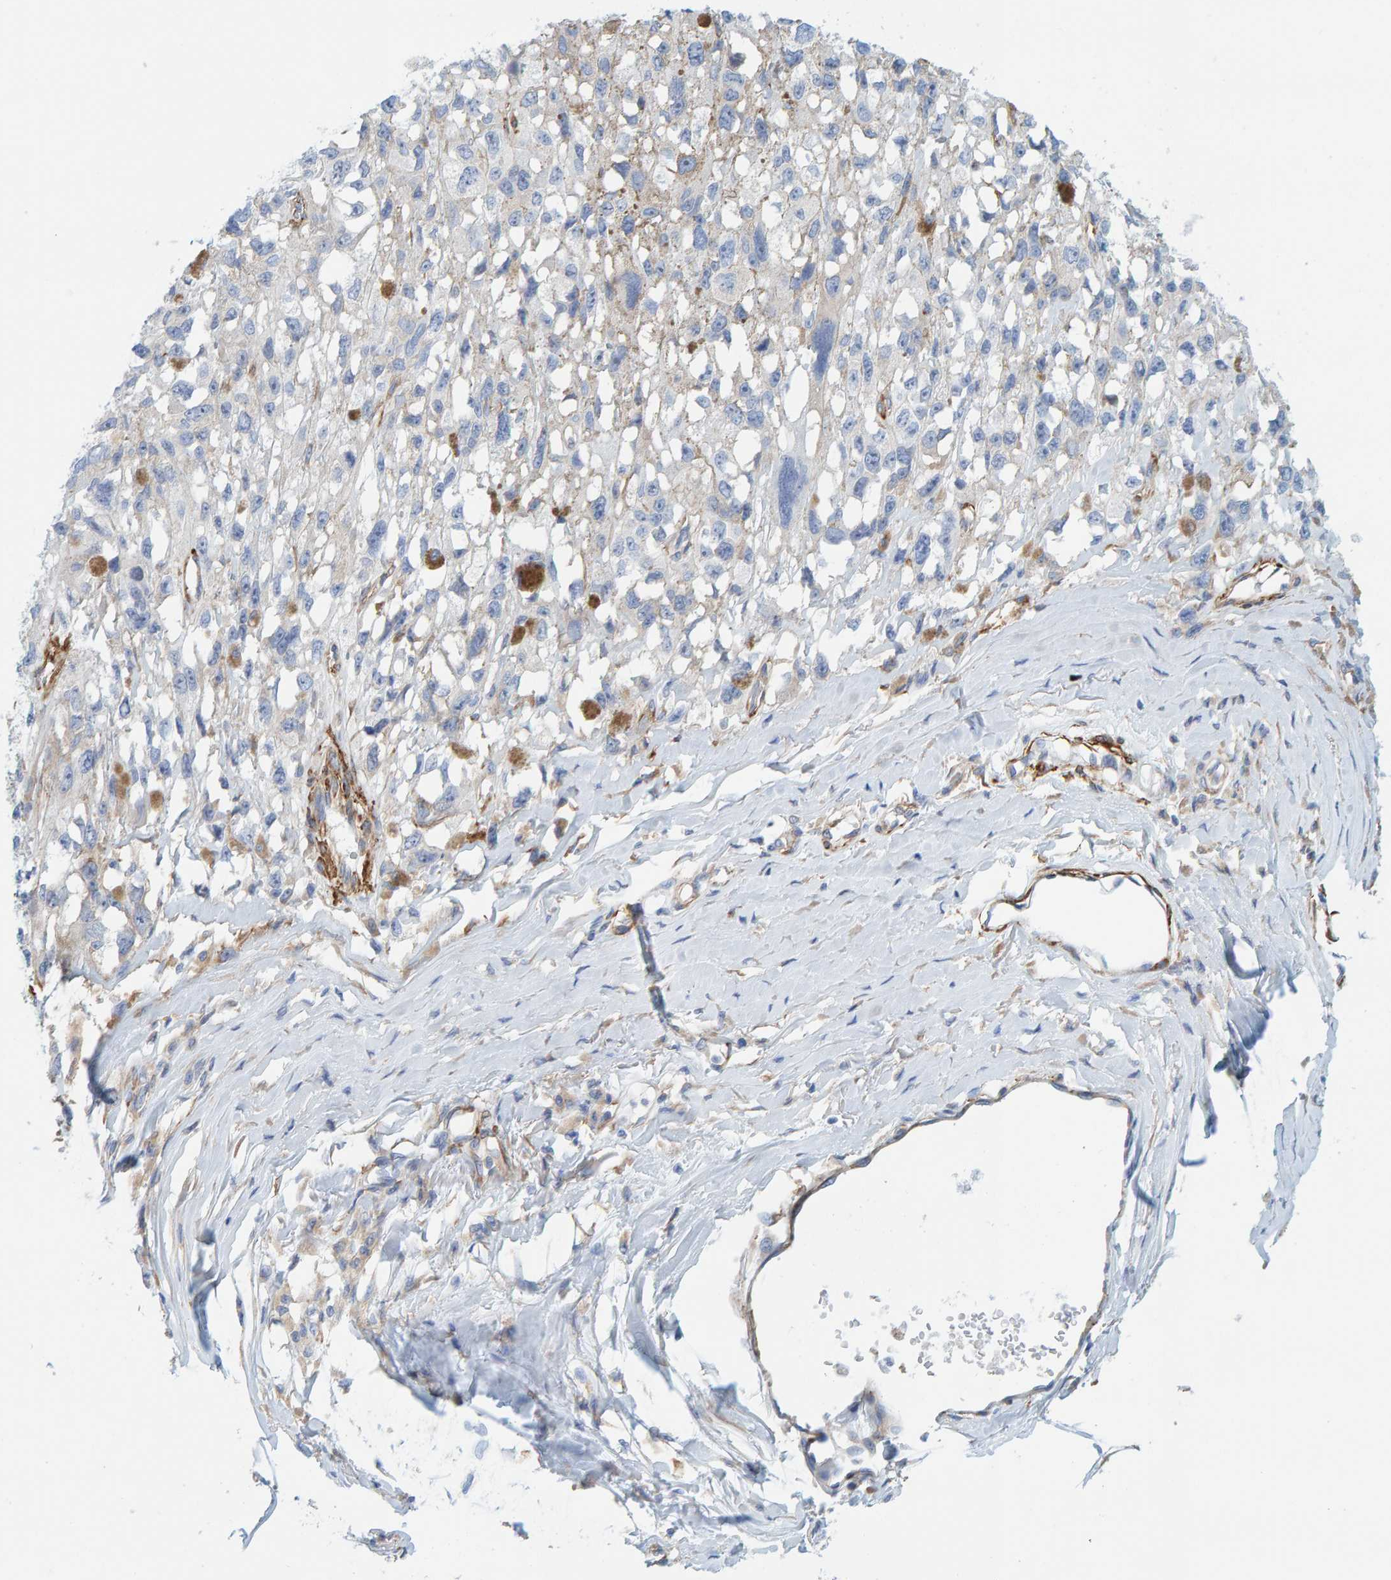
{"staining": {"intensity": "negative", "quantity": "none", "location": "none"}, "tissue": "melanoma", "cell_type": "Tumor cells", "image_type": "cancer", "snomed": [{"axis": "morphology", "description": "Malignant melanoma, Metastatic site"}, {"axis": "topography", "description": "Lymph node"}], "caption": "Tumor cells are negative for brown protein staining in melanoma.", "gene": "MAP1B", "patient": {"sex": "male", "age": 59}}